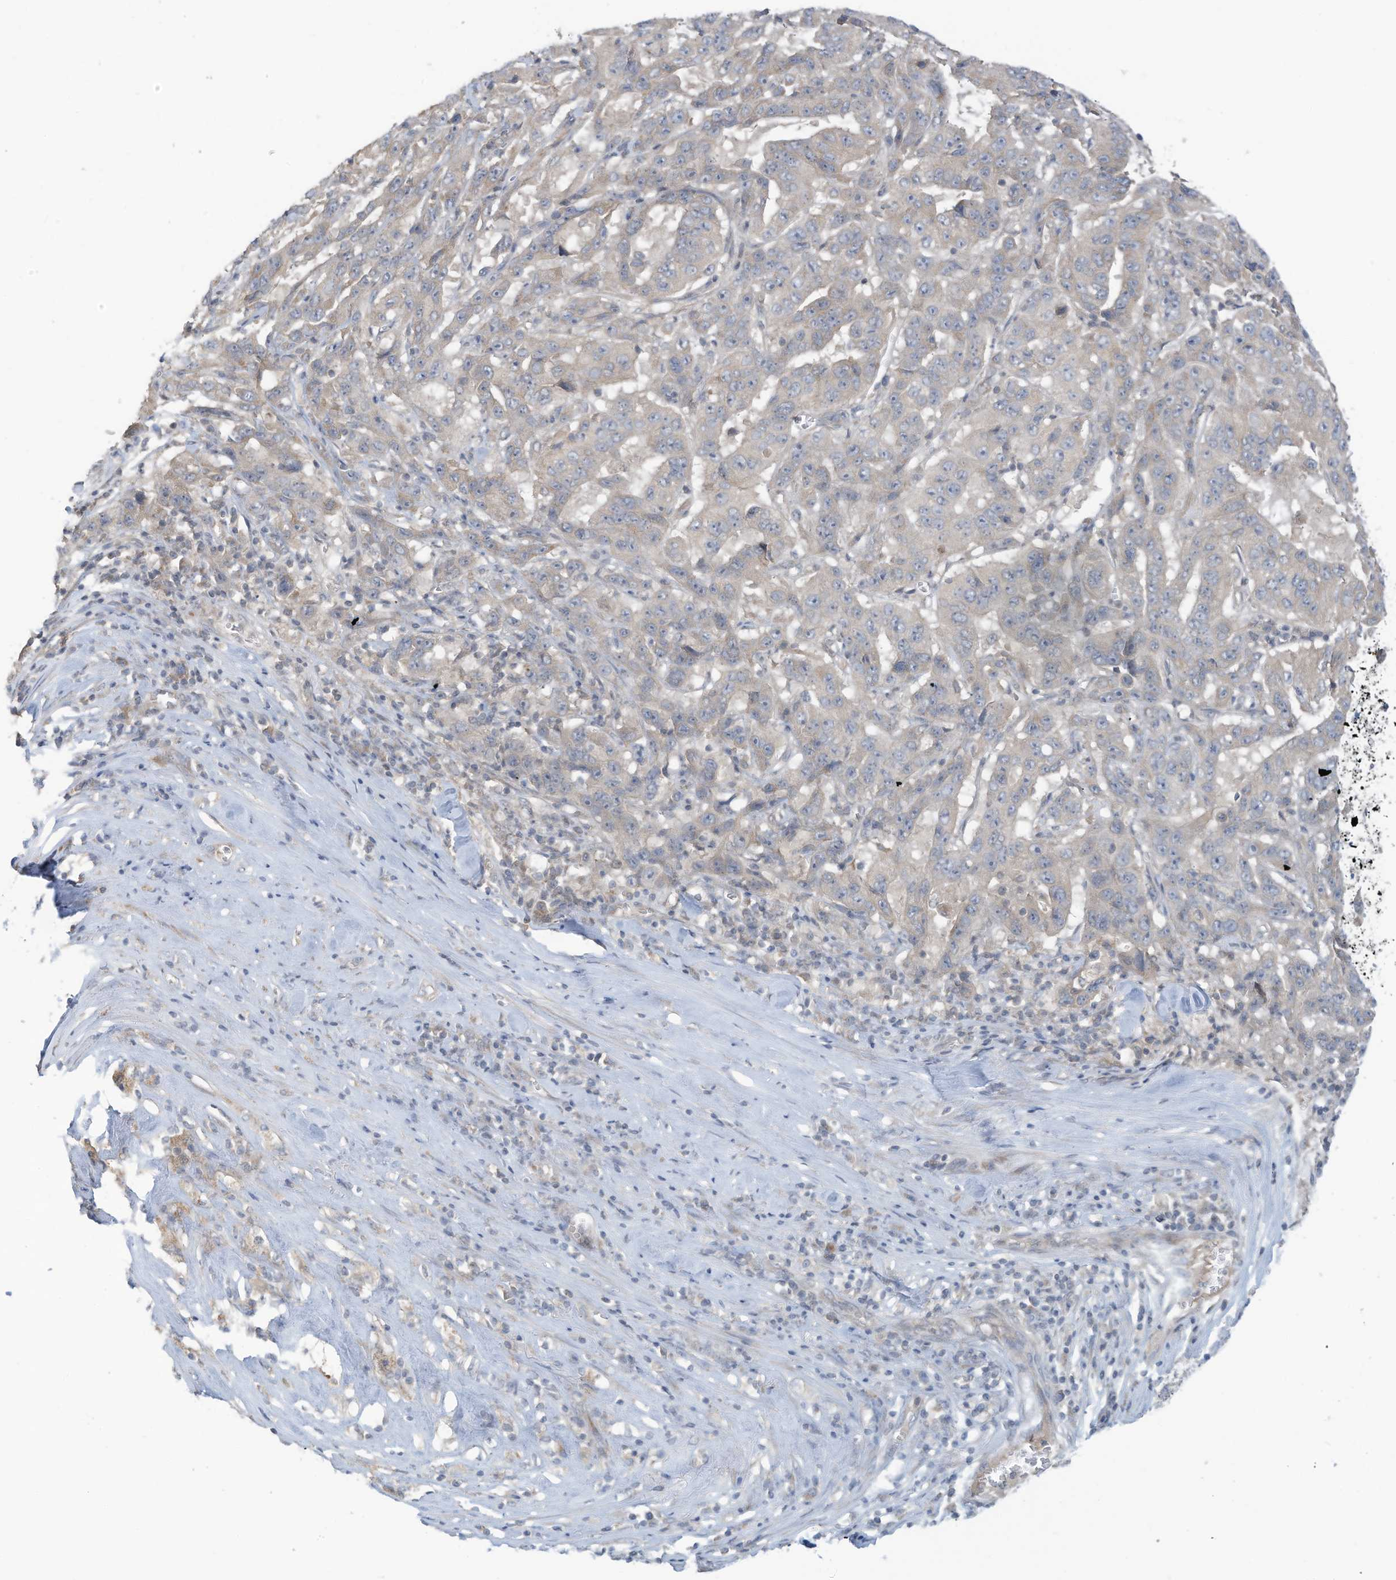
{"staining": {"intensity": "negative", "quantity": "none", "location": "none"}, "tissue": "pancreatic cancer", "cell_type": "Tumor cells", "image_type": "cancer", "snomed": [{"axis": "morphology", "description": "Adenocarcinoma, NOS"}, {"axis": "topography", "description": "Pancreas"}], "caption": "Tumor cells are negative for brown protein staining in pancreatic cancer (adenocarcinoma). (DAB immunohistochemistry (IHC) with hematoxylin counter stain).", "gene": "SCGB1D2", "patient": {"sex": "male", "age": 63}}